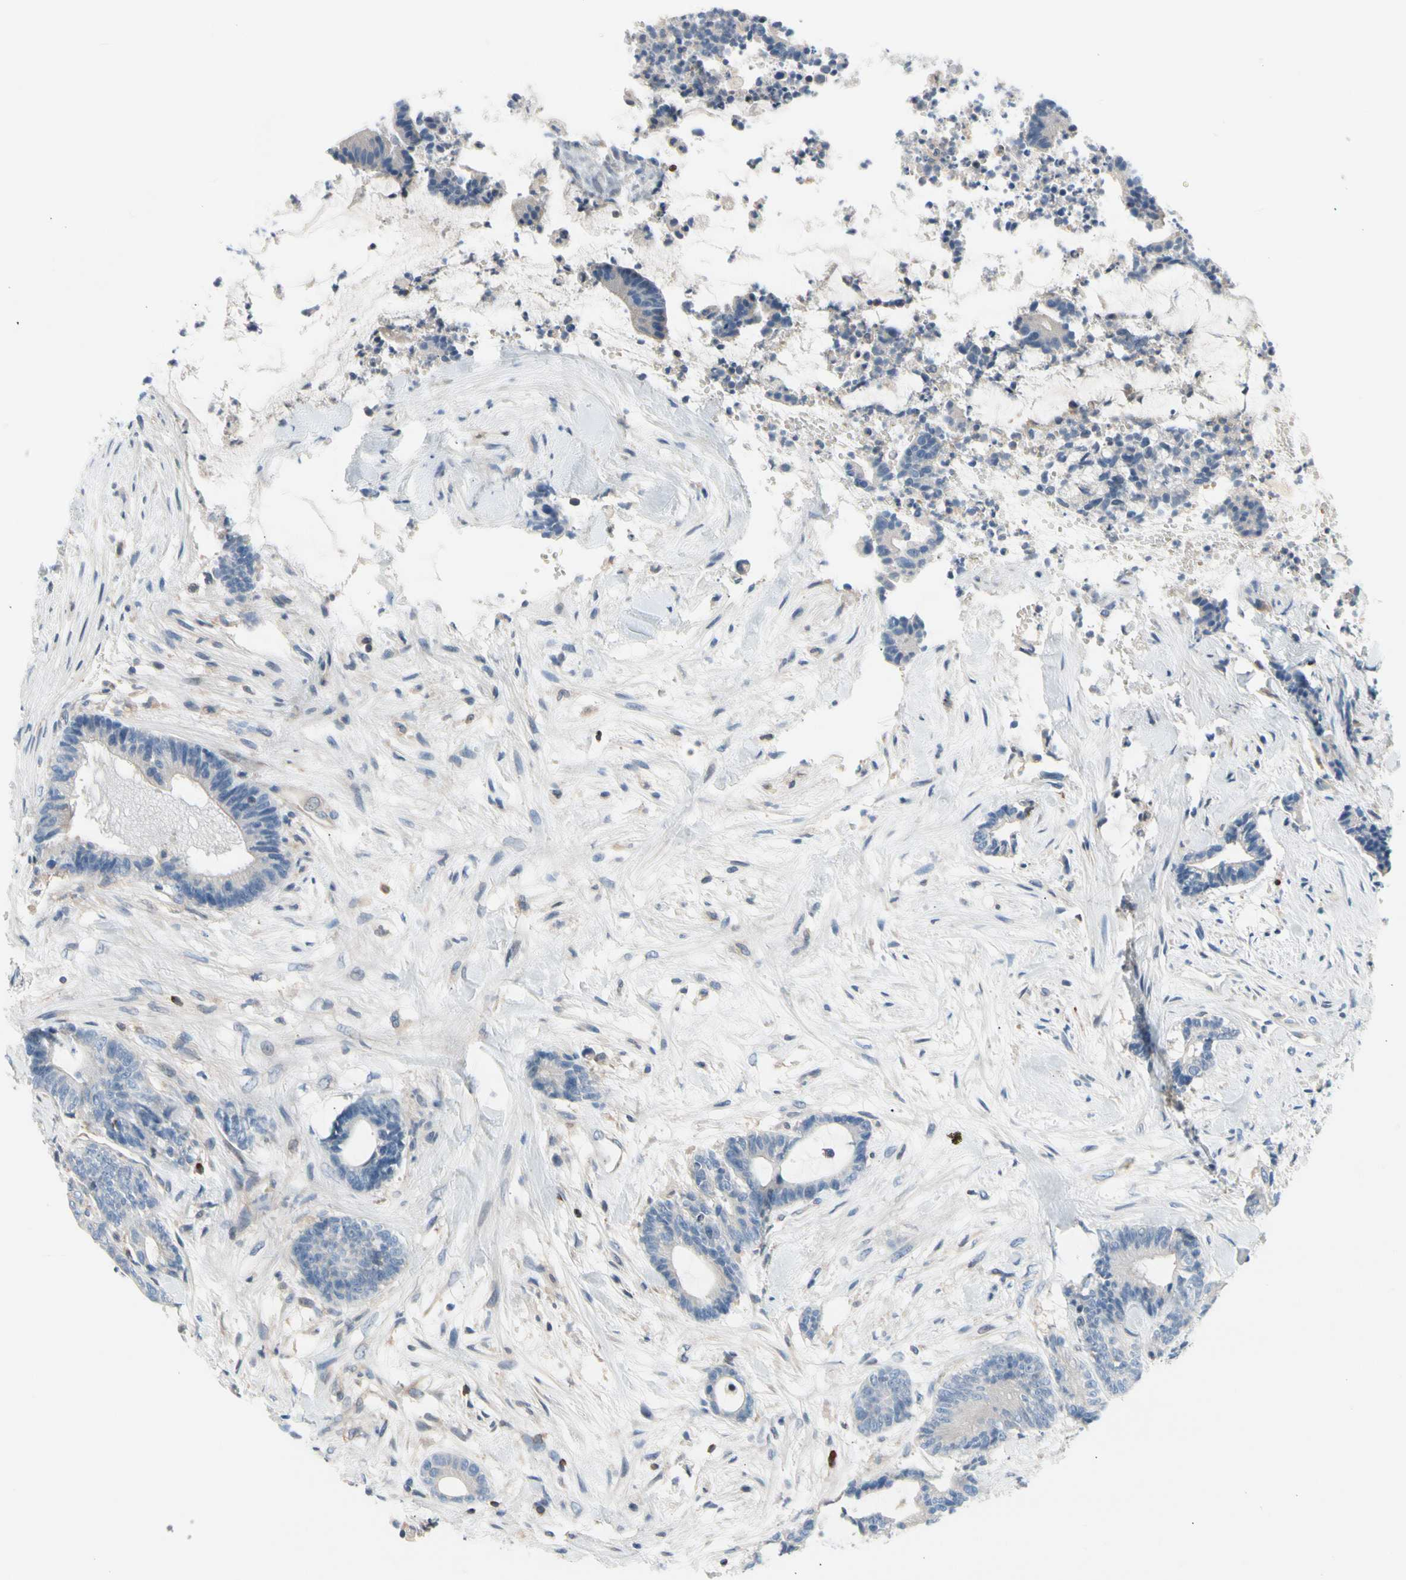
{"staining": {"intensity": "negative", "quantity": "none", "location": "none"}, "tissue": "colorectal cancer", "cell_type": "Tumor cells", "image_type": "cancer", "snomed": [{"axis": "morphology", "description": "Adenocarcinoma, NOS"}, {"axis": "topography", "description": "Colon"}], "caption": "A micrograph of human colorectal cancer is negative for staining in tumor cells.", "gene": "MAP3K3", "patient": {"sex": "female", "age": 84}}